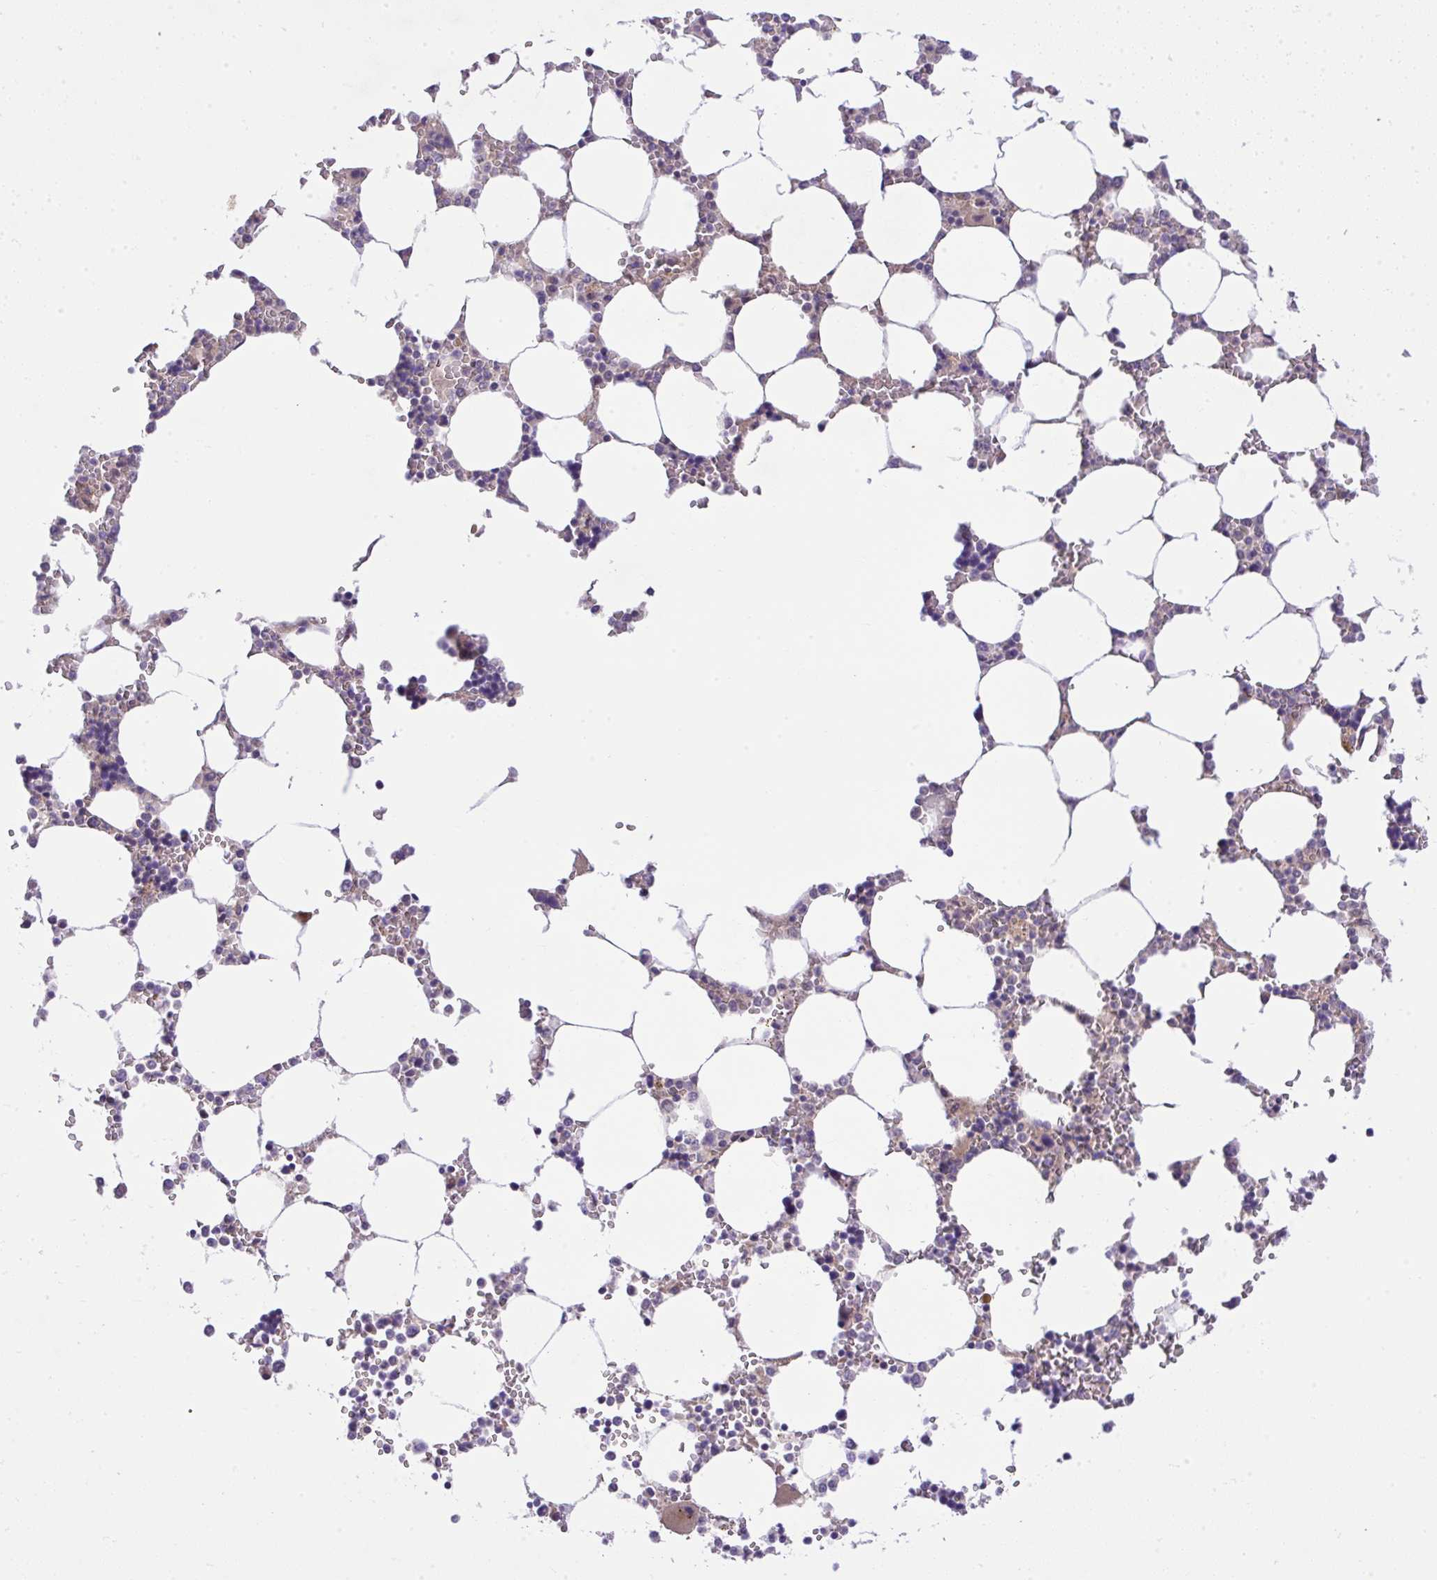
{"staining": {"intensity": "negative", "quantity": "none", "location": "none"}, "tissue": "bone marrow", "cell_type": "Hematopoietic cells", "image_type": "normal", "snomed": [{"axis": "morphology", "description": "Normal tissue, NOS"}, {"axis": "topography", "description": "Bone marrow"}], "caption": "There is no significant staining in hematopoietic cells of bone marrow. (DAB IHC visualized using brightfield microscopy, high magnification).", "gene": "CHIA", "patient": {"sex": "male", "age": 64}}